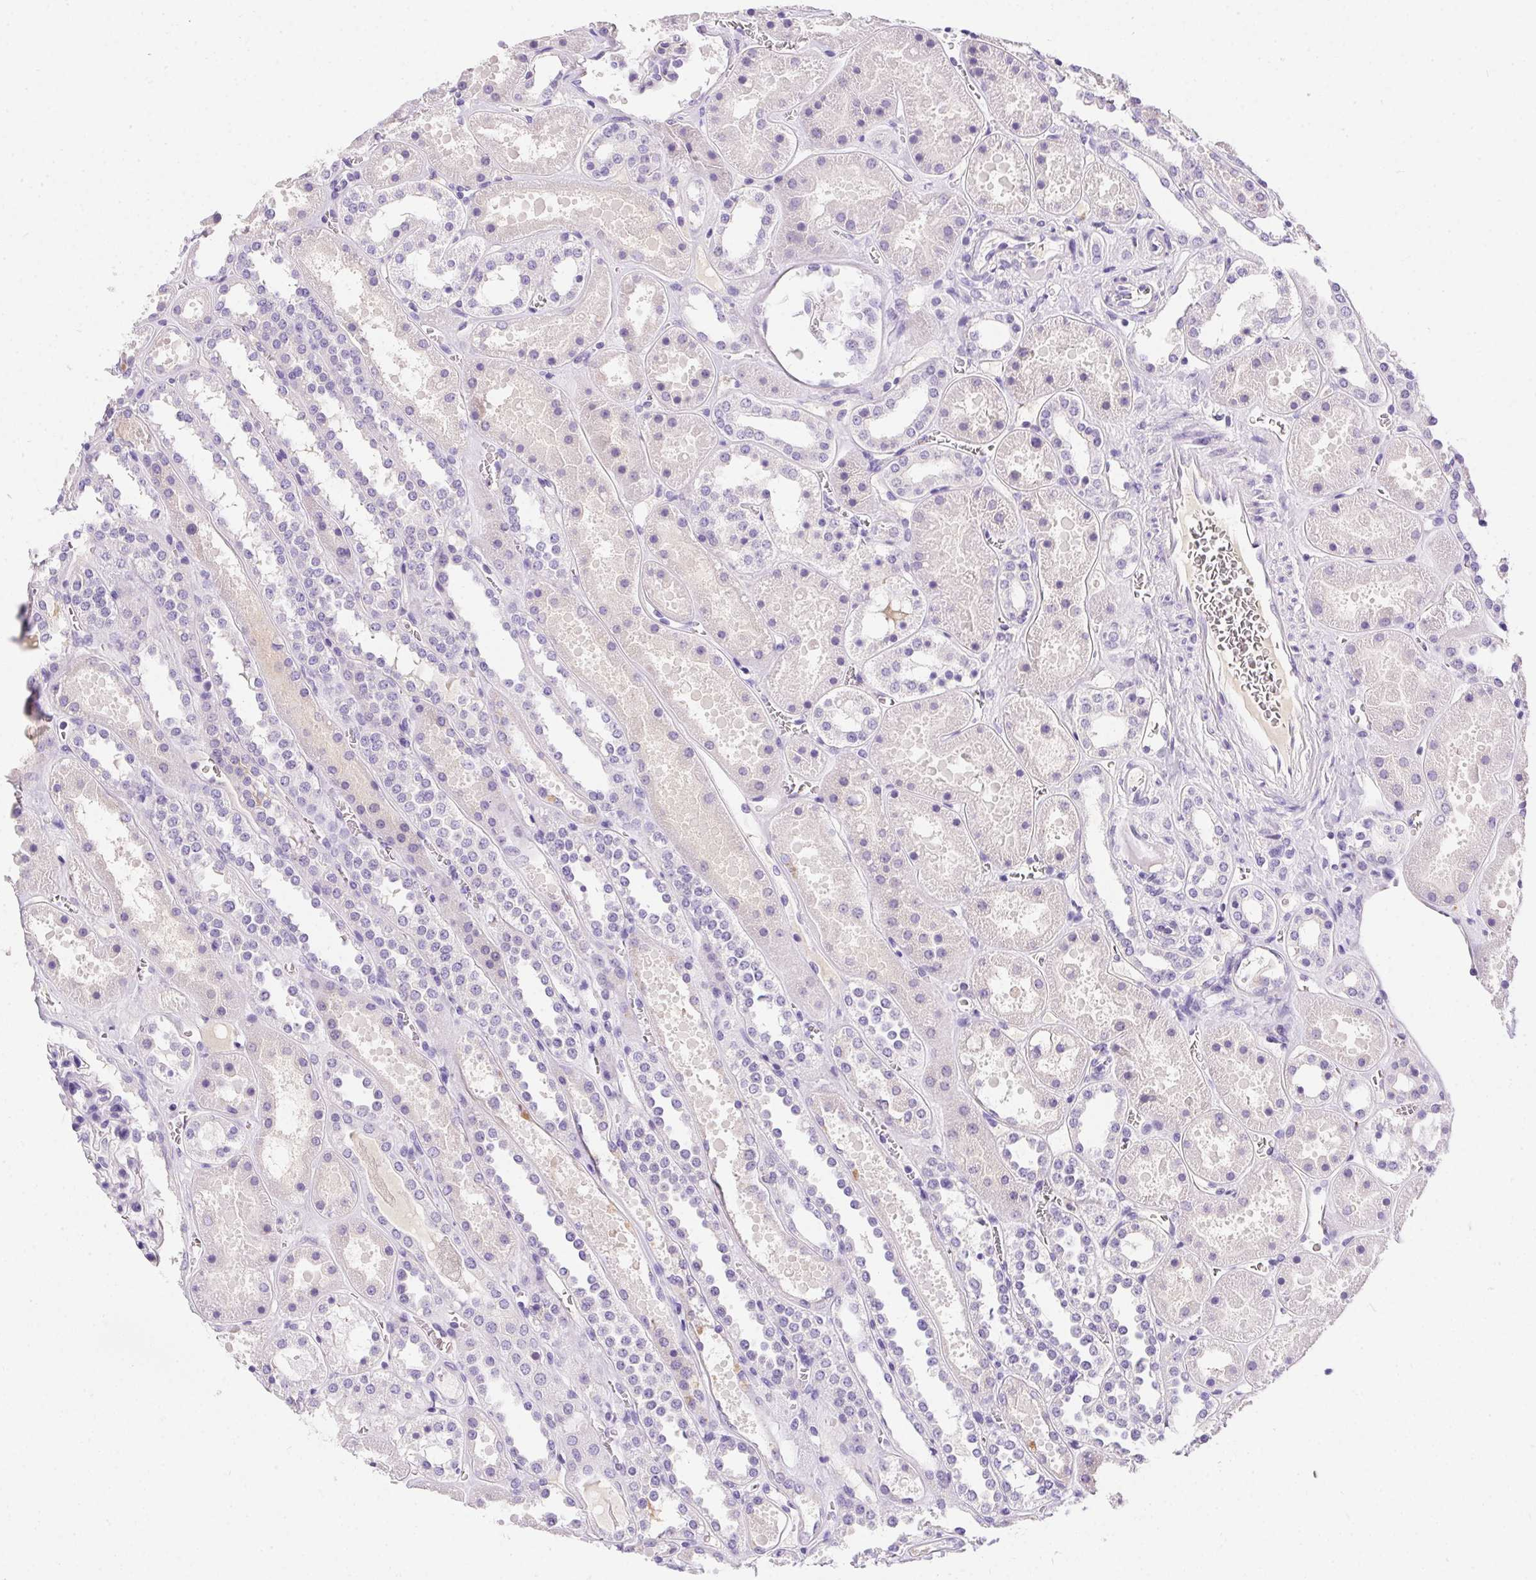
{"staining": {"intensity": "negative", "quantity": "none", "location": "none"}, "tissue": "kidney", "cell_type": "Cells in glomeruli", "image_type": "normal", "snomed": [{"axis": "morphology", "description": "Normal tissue, NOS"}, {"axis": "topography", "description": "Kidney"}], "caption": "Immunohistochemical staining of benign kidney displays no significant positivity in cells in glomeruli.", "gene": "SSTR4", "patient": {"sex": "female", "age": 41}}